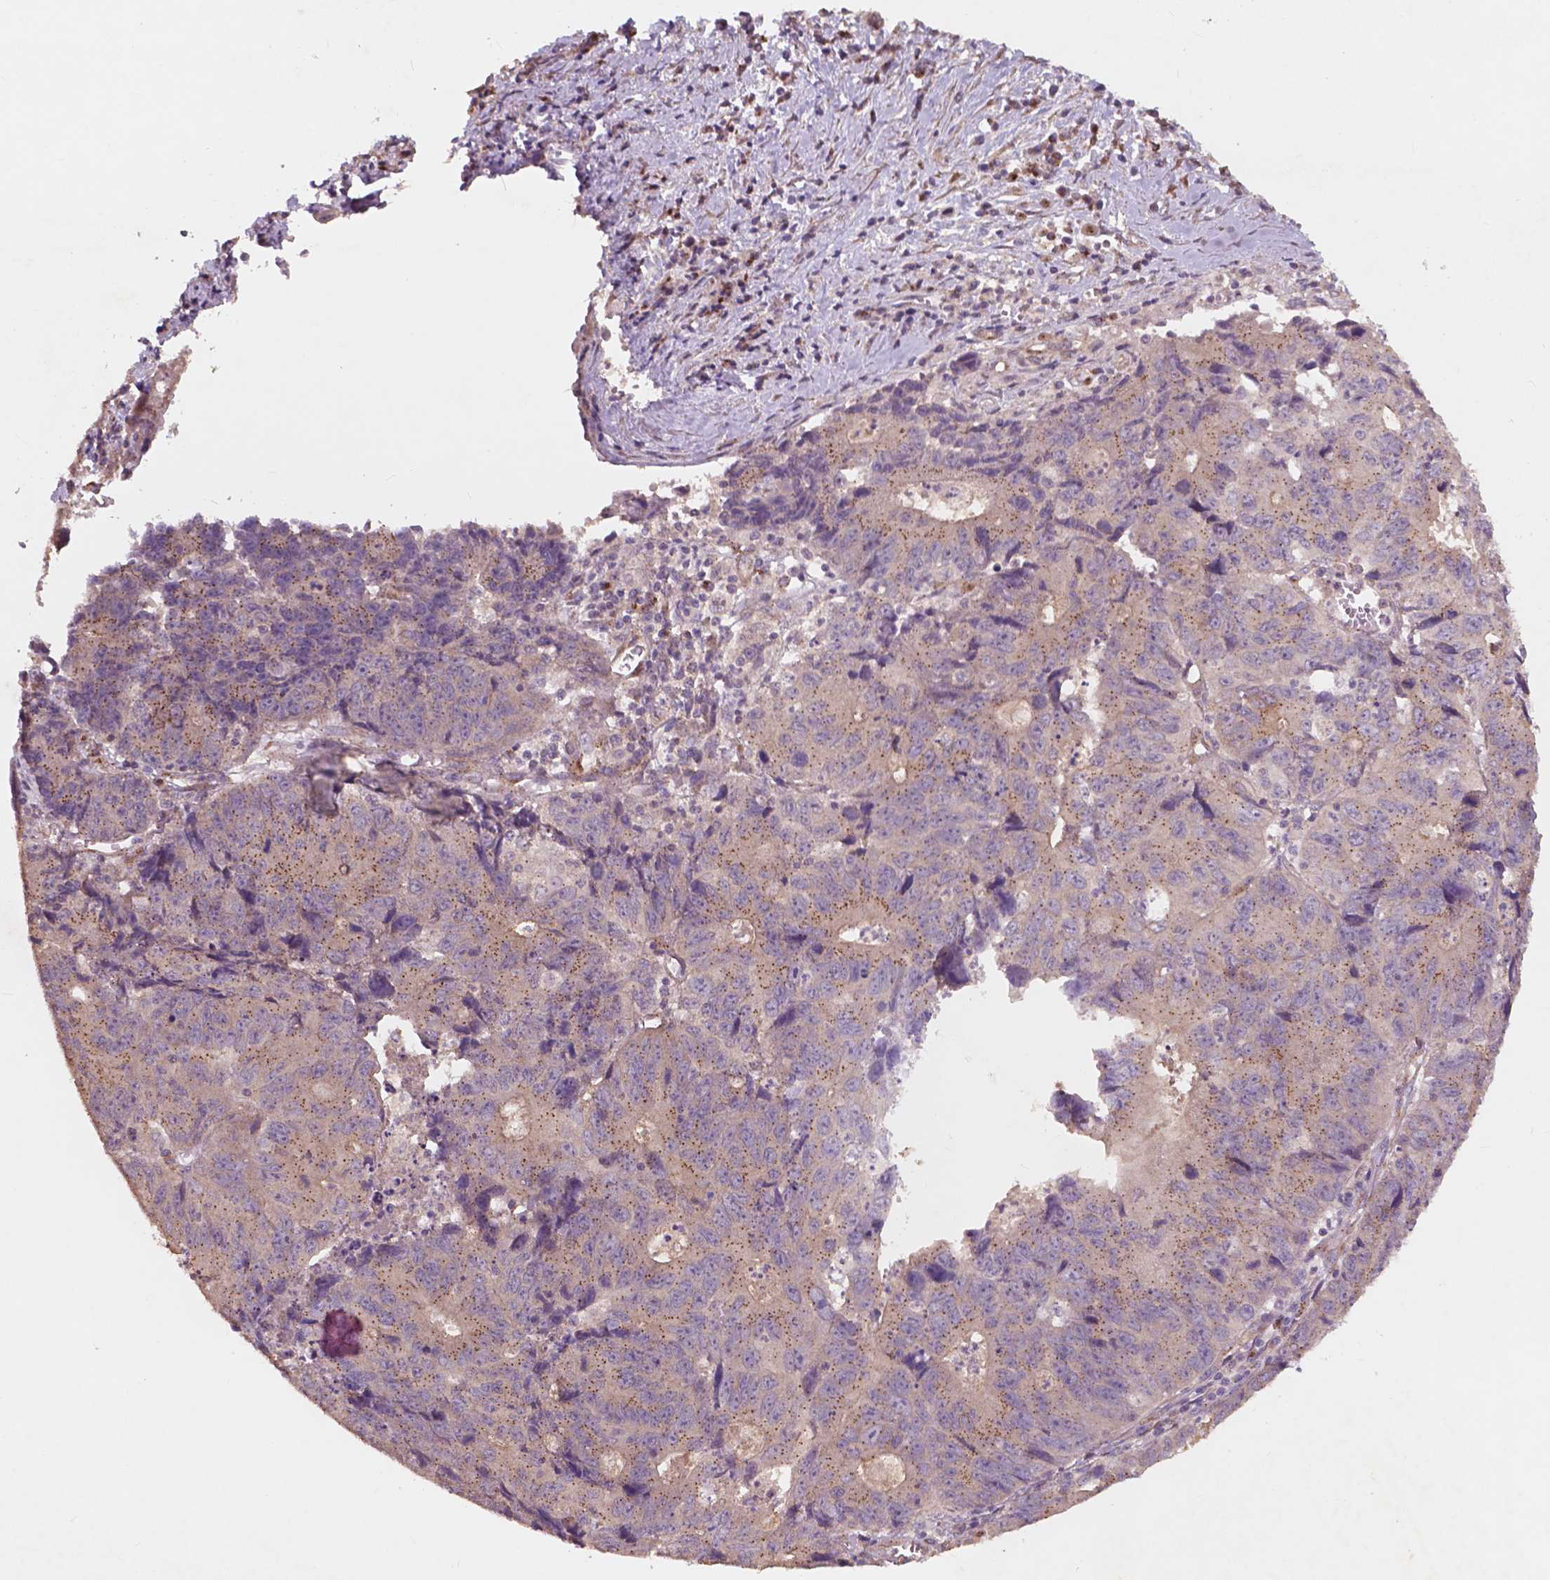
{"staining": {"intensity": "moderate", "quantity": ">75%", "location": "cytoplasmic/membranous"}, "tissue": "liver cancer", "cell_type": "Tumor cells", "image_type": "cancer", "snomed": [{"axis": "morphology", "description": "Cholangiocarcinoma"}, {"axis": "topography", "description": "Liver"}], "caption": "Liver cancer was stained to show a protein in brown. There is medium levels of moderate cytoplasmic/membranous expression in approximately >75% of tumor cells. Immunohistochemistry stains the protein of interest in brown and the nuclei are stained blue.", "gene": "CHPT1", "patient": {"sex": "male", "age": 65}}